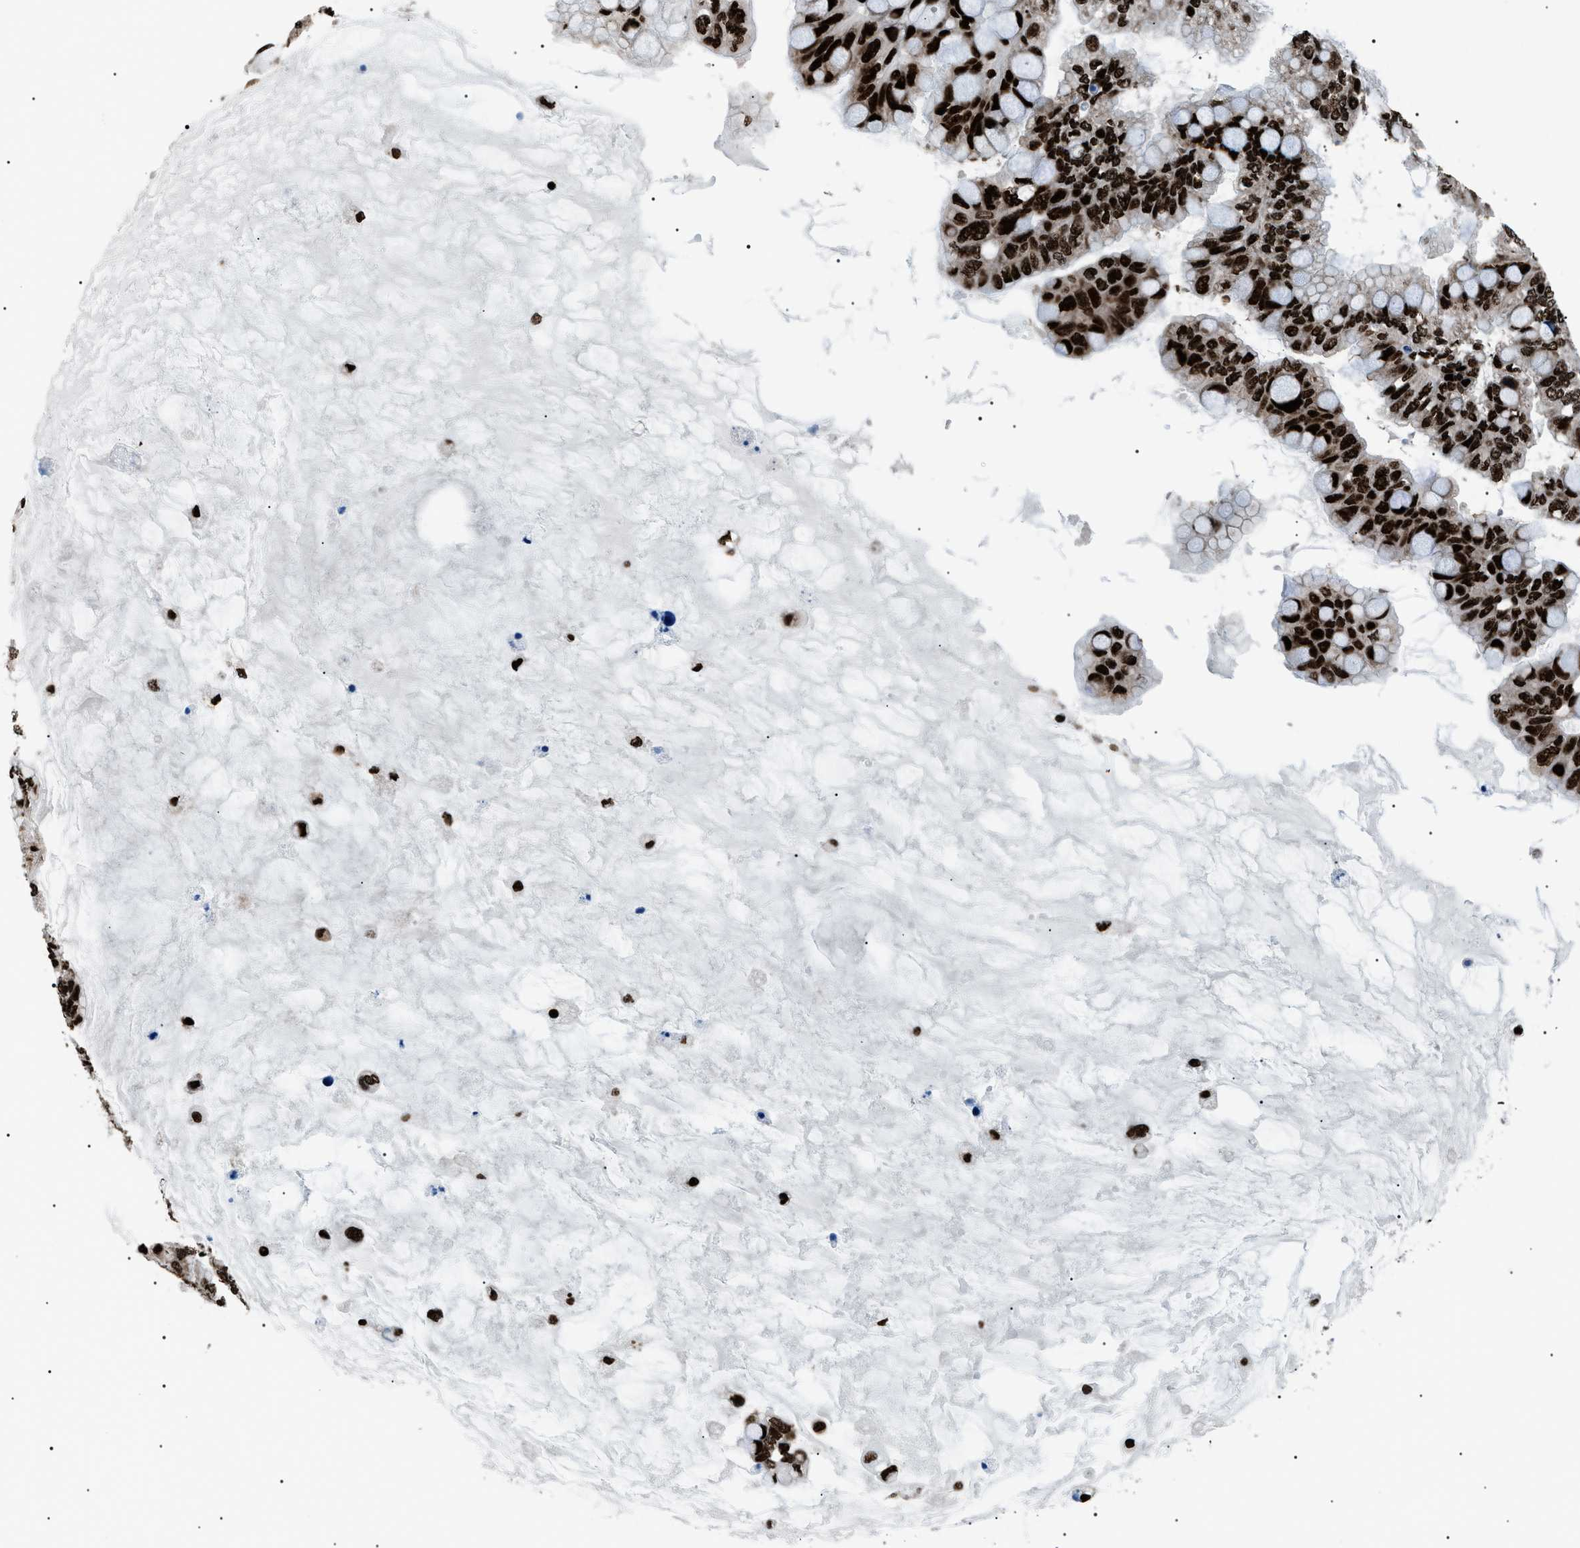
{"staining": {"intensity": "strong", "quantity": ">75%", "location": "nuclear"}, "tissue": "ovarian cancer", "cell_type": "Tumor cells", "image_type": "cancer", "snomed": [{"axis": "morphology", "description": "Cystadenocarcinoma, mucinous, NOS"}, {"axis": "topography", "description": "Ovary"}], "caption": "IHC micrograph of neoplastic tissue: mucinous cystadenocarcinoma (ovarian) stained using immunohistochemistry (IHC) displays high levels of strong protein expression localized specifically in the nuclear of tumor cells, appearing as a nuclear brown color.", "gene": "HNRNPK", "patient": {"sex": "female", "age": 80}}